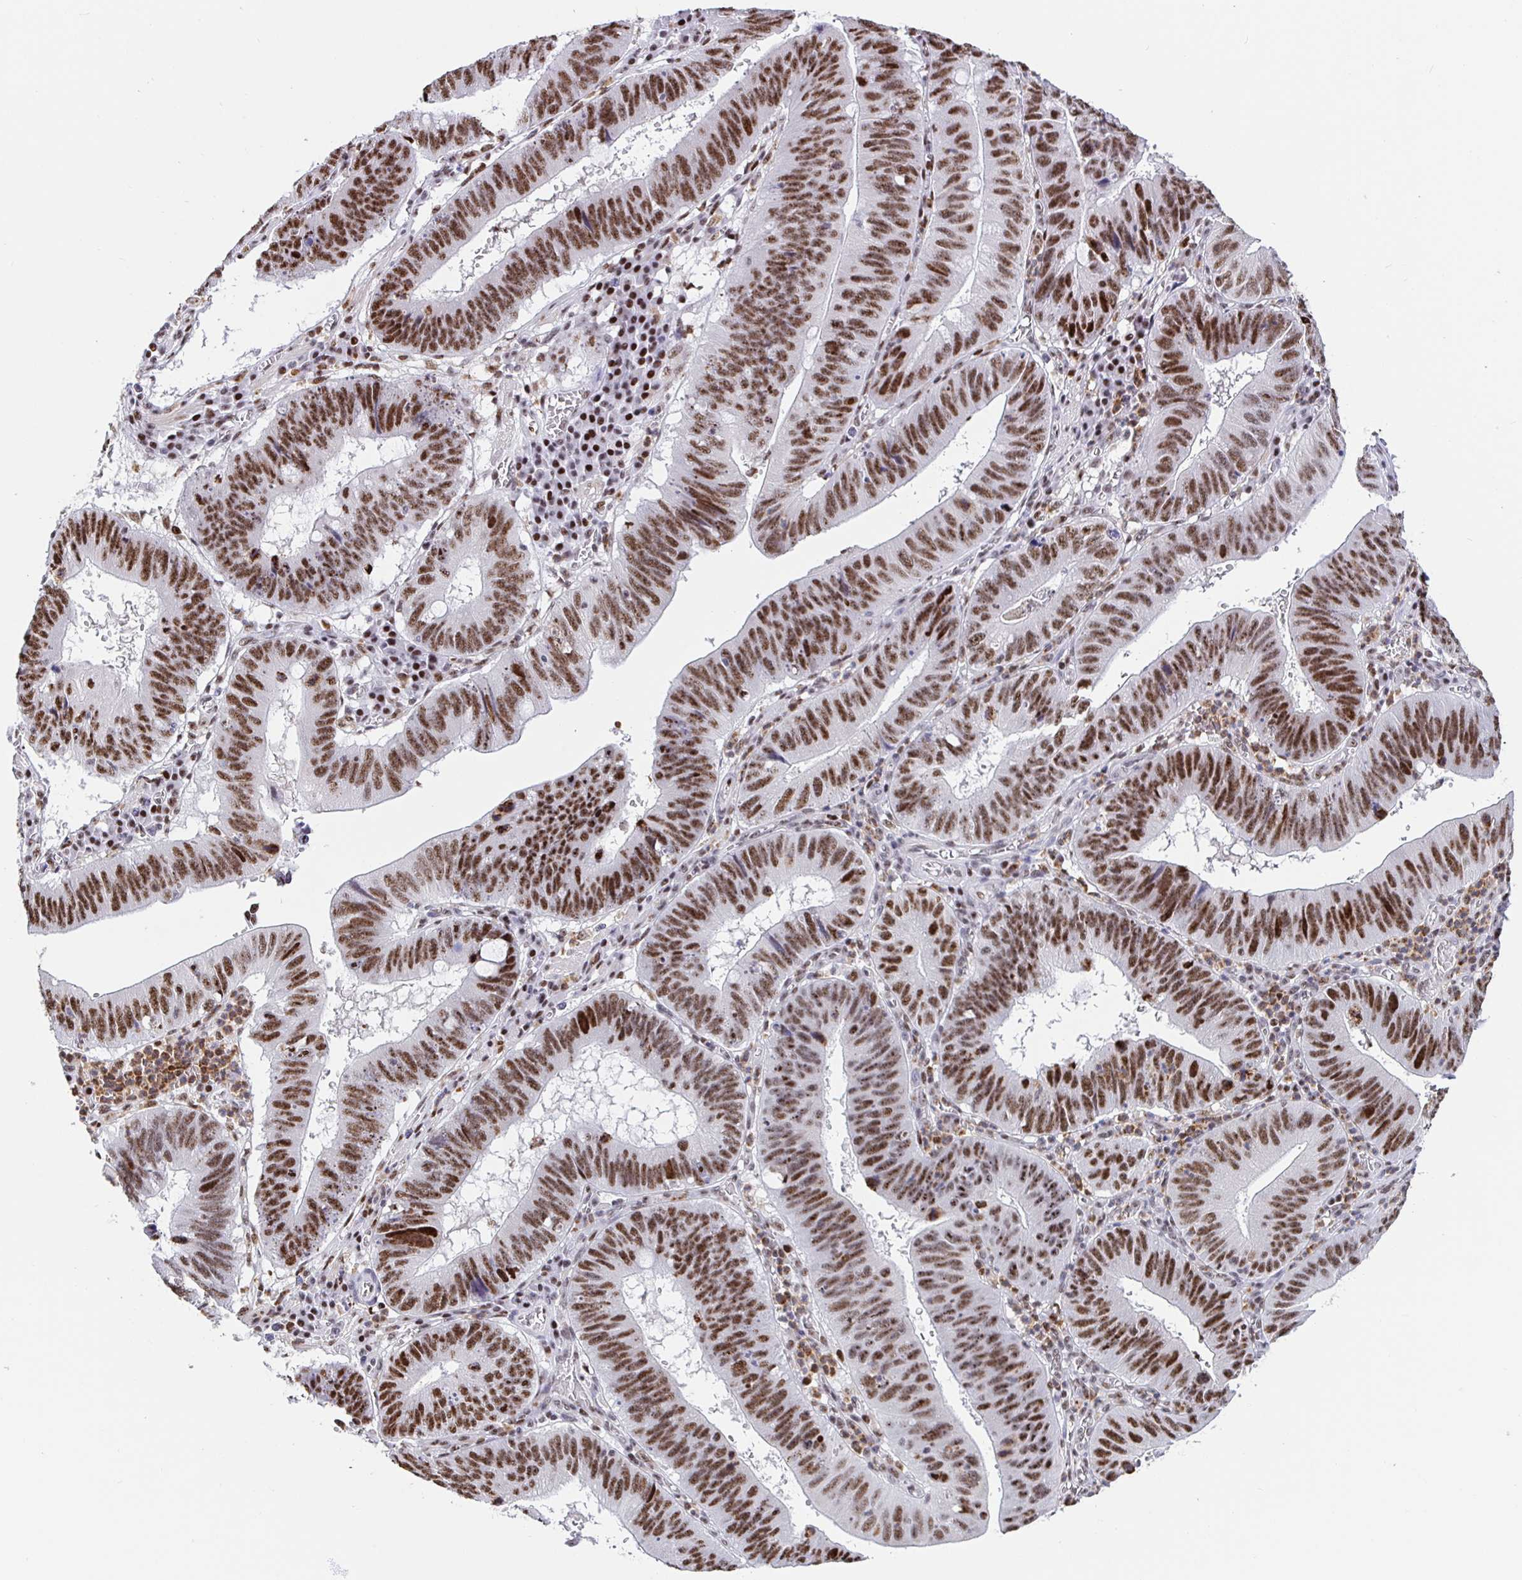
{"staining": {"intensity": "strong", "quantity": ">75%", "location": "nuclear"}, "tissue": "stomach cancer", "cell_type": "Tumor cells", "image_type": "cancer", "snomed": [{"axis": "morphology", "description": "Adenocarcinoma, NOS"}, {"axis": "topography", "description": "Stomach"}], "caption": "An immunohistochemistry (IHC) photomicrograph of tumor tissue is shown. Protein staining in brown highlights strong nuclear positivity in stomach cancer (adenocarcinoma) within tumor cells.", "gene": "SETD5", "patient": {"sex": "male", "age": 59}}